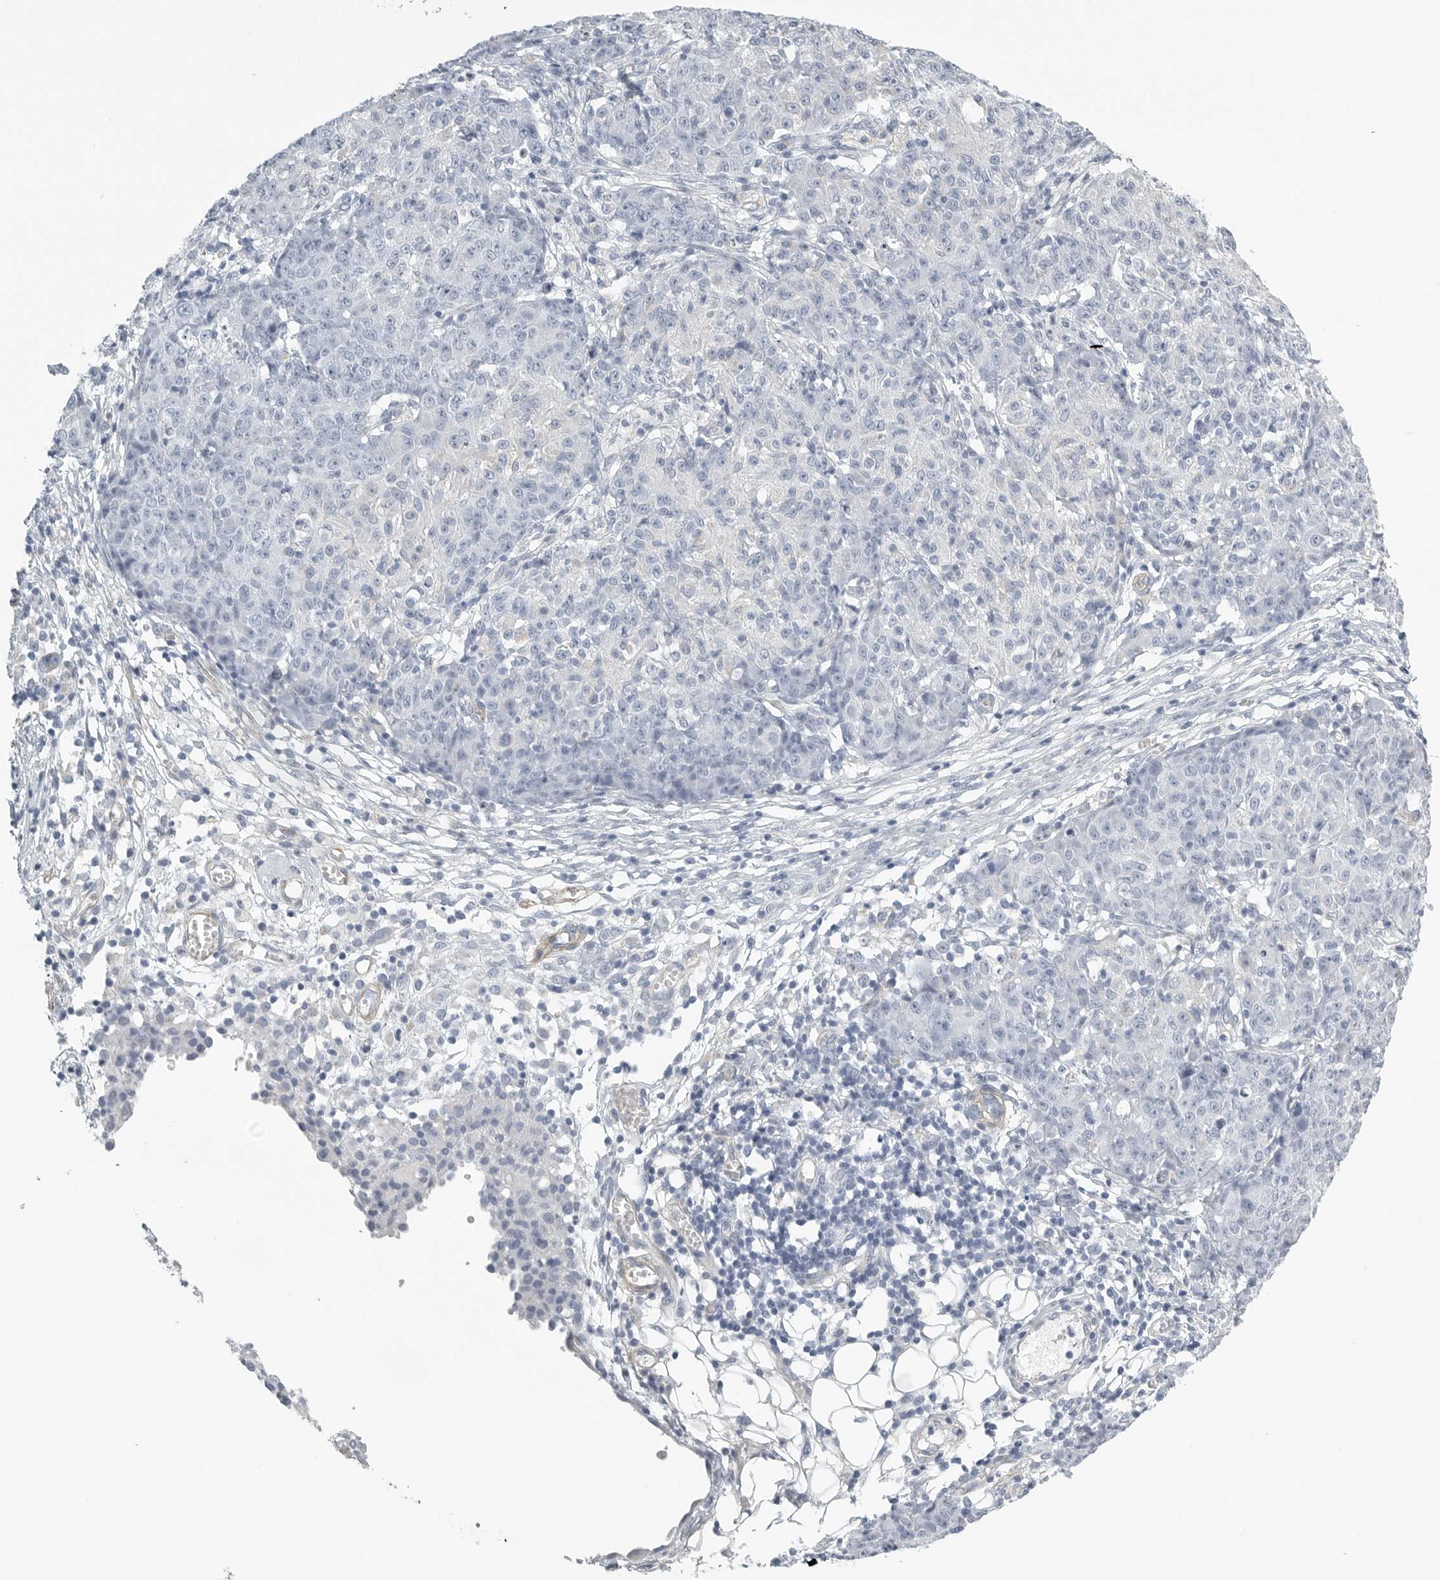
{"staining": {"intensity": "negative", "quantity": "none", "location": "none"}, "tissue": "ovarian cancer", "cell_type": "Tumor cells", "image_type": "cancer", "snomed": [{"axis": "morphology", "description": "Carcinoma, endometroid"}, {"axis": "topography", "description": "Ovary"}], "caption": "DAB immunohistochemical staining of human ovarian cancer (endometroid carcinoma) reveals no significant positivity in tumor cells.", "gene": "TNR", "patient": {"sex": "female", "age": 42}}